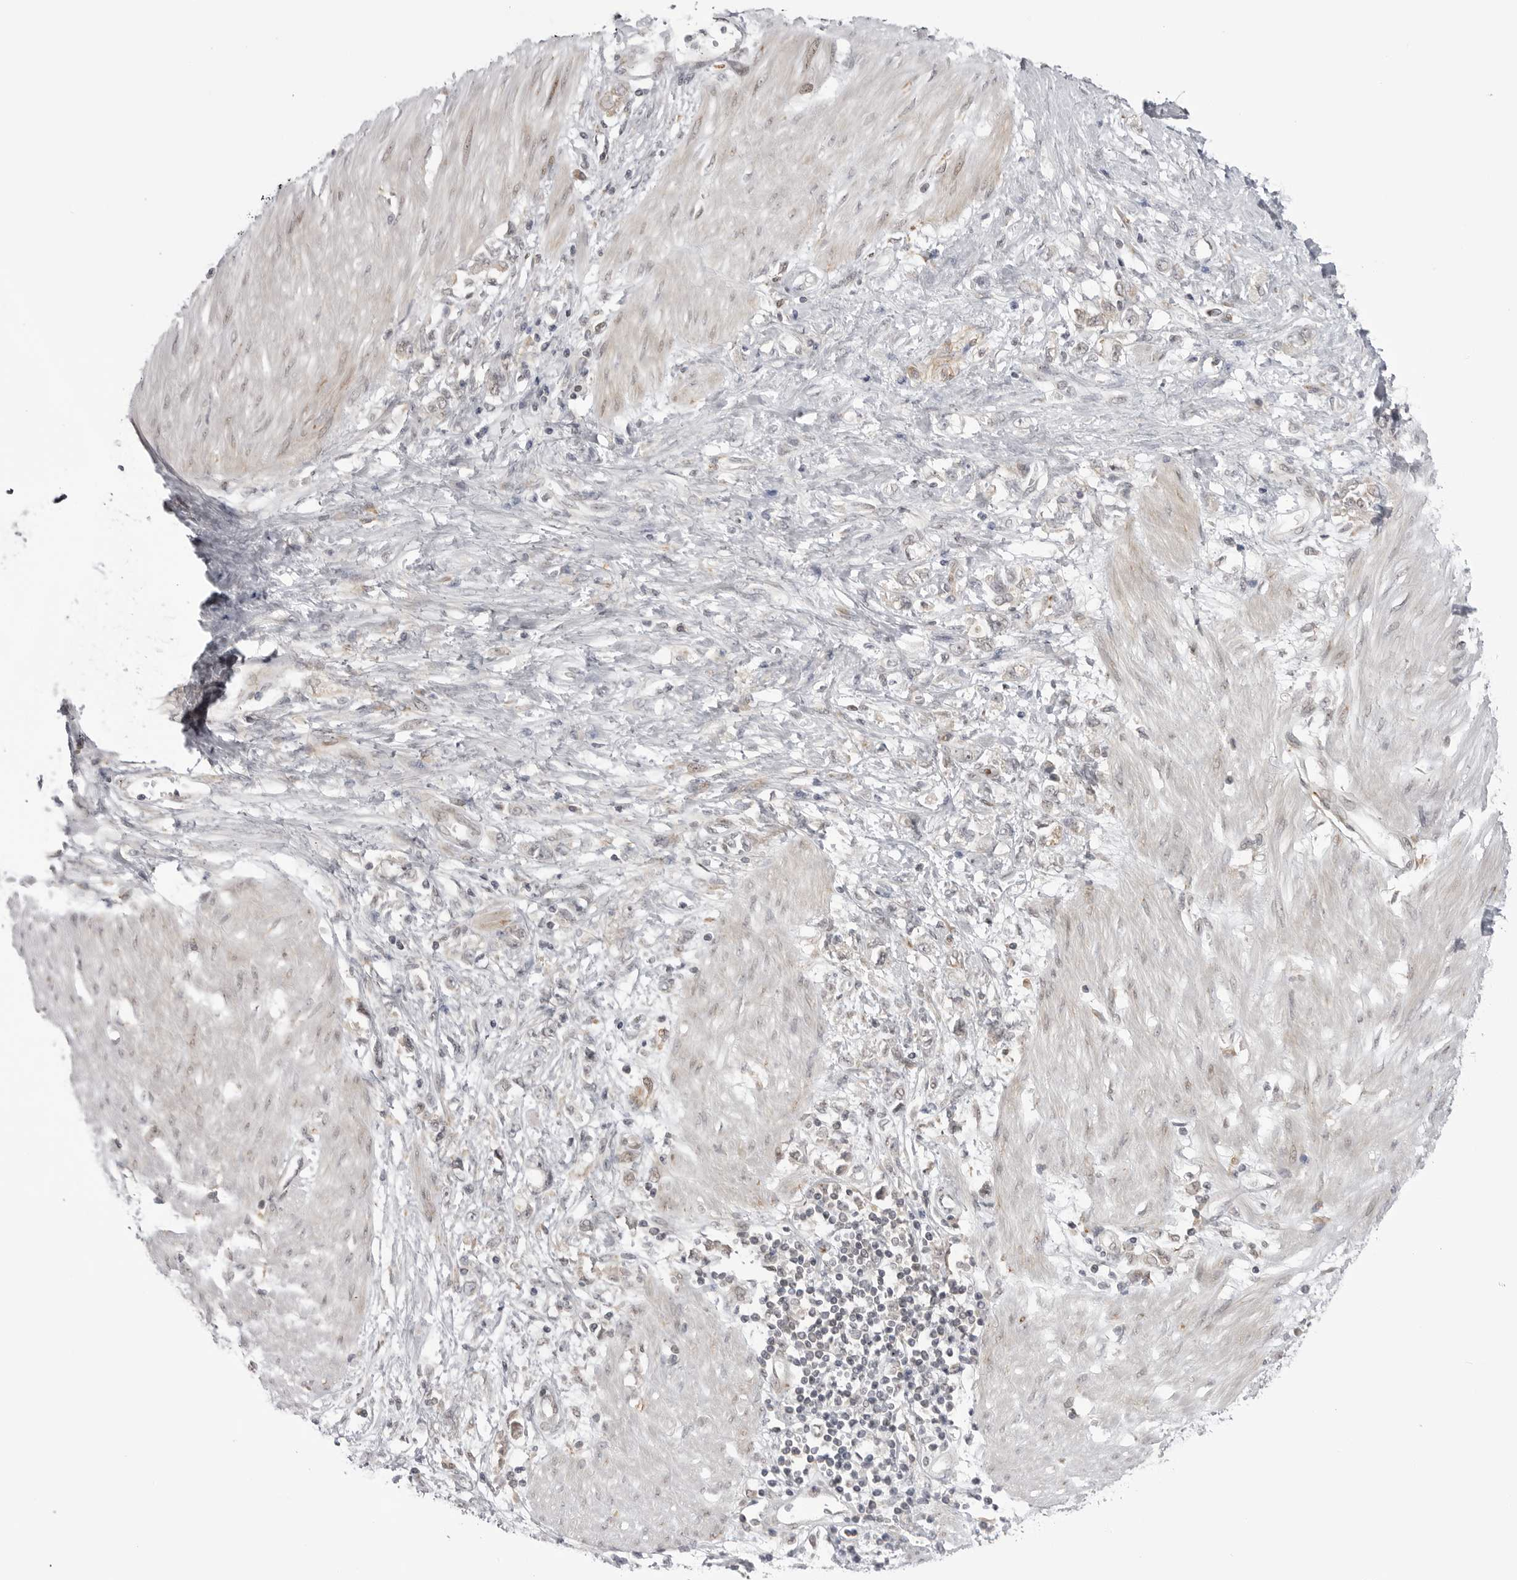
{"staining": {"intensity": "weak", "quantity": "<25%", "location": "cytoplasmic/membranous"}, "tissue": "stomach cancer", "cell_type": "Tumor cells", "image_type": "cancer", "snomed": [{"axis": "morphology", "description": "Adenocarcinoma, NOS"}, {"axis": "topography", "description": "Stomach"}], "caption": "This micrograph is of adenocarcinoma (stomach) stained with IHC to label a protein in brown with the nuclei are counter-stained blue. There is no expression in tumor cells.", "gene": "PTK2B", "patient": {"sex": "female", "age": 76}}